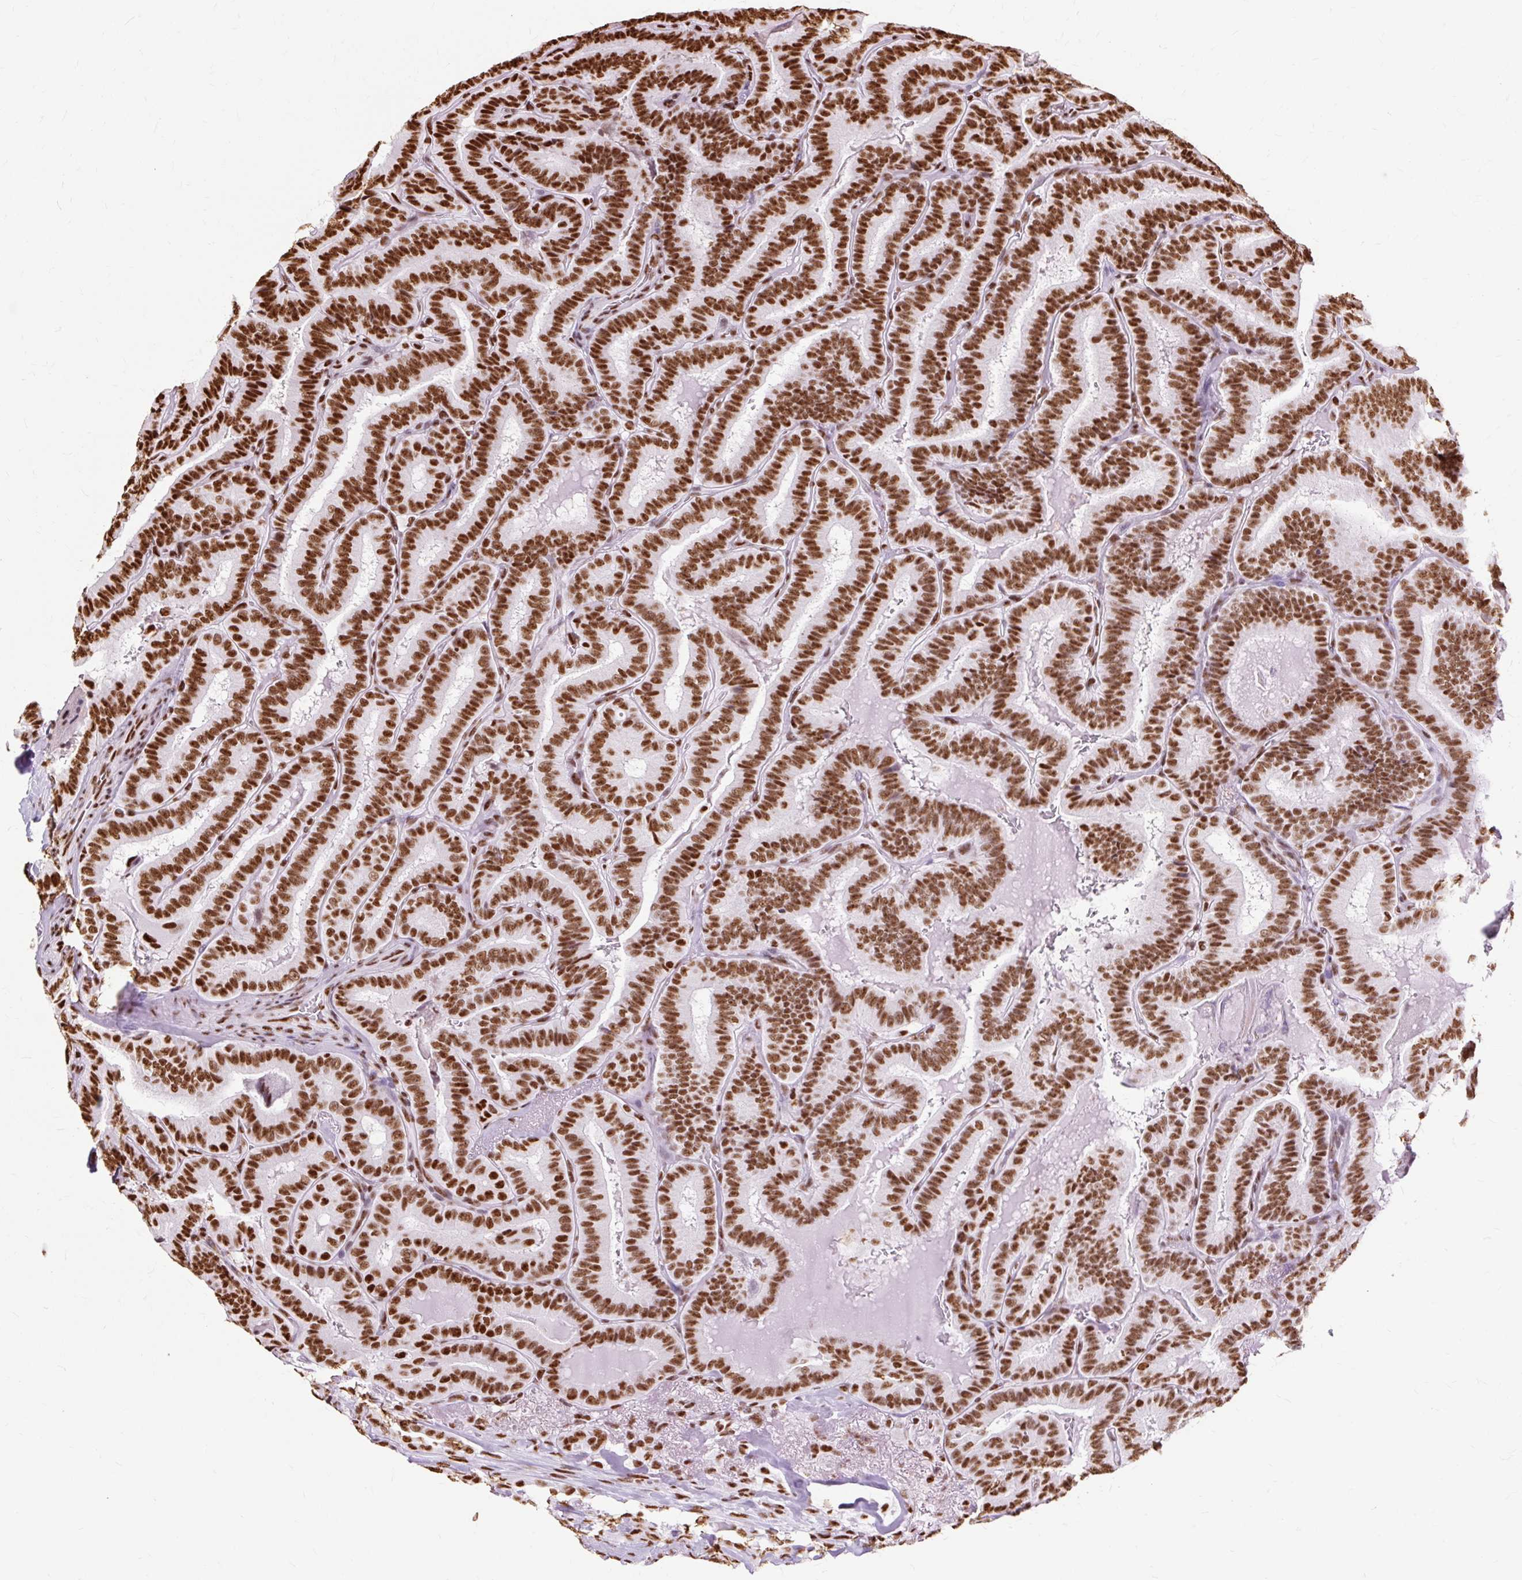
{"staining": {"intensity": "strong", "quantity": ">75%", "location": "nuclear"}, "tissue": "thyroid cancer", "cell_type": "Tumor cells", "image_type": "cancer", "snomed": [{"axis": "morphology", "description": "Papillary adenocarcinoma, NOS"}, {"axis": "topography", "description": "Thyroid gland"}], "caption": "Immunohistochemistry (IHC) (DAB (3,3'-diaminobenzidine)) staining of papillary adenocarcinoma (thyroid) exhibits strong nuclear protein positivity in about >75% of tumor cells.", "gene": "XRCC6", "patient": {"sex": "male", "age": 61}}